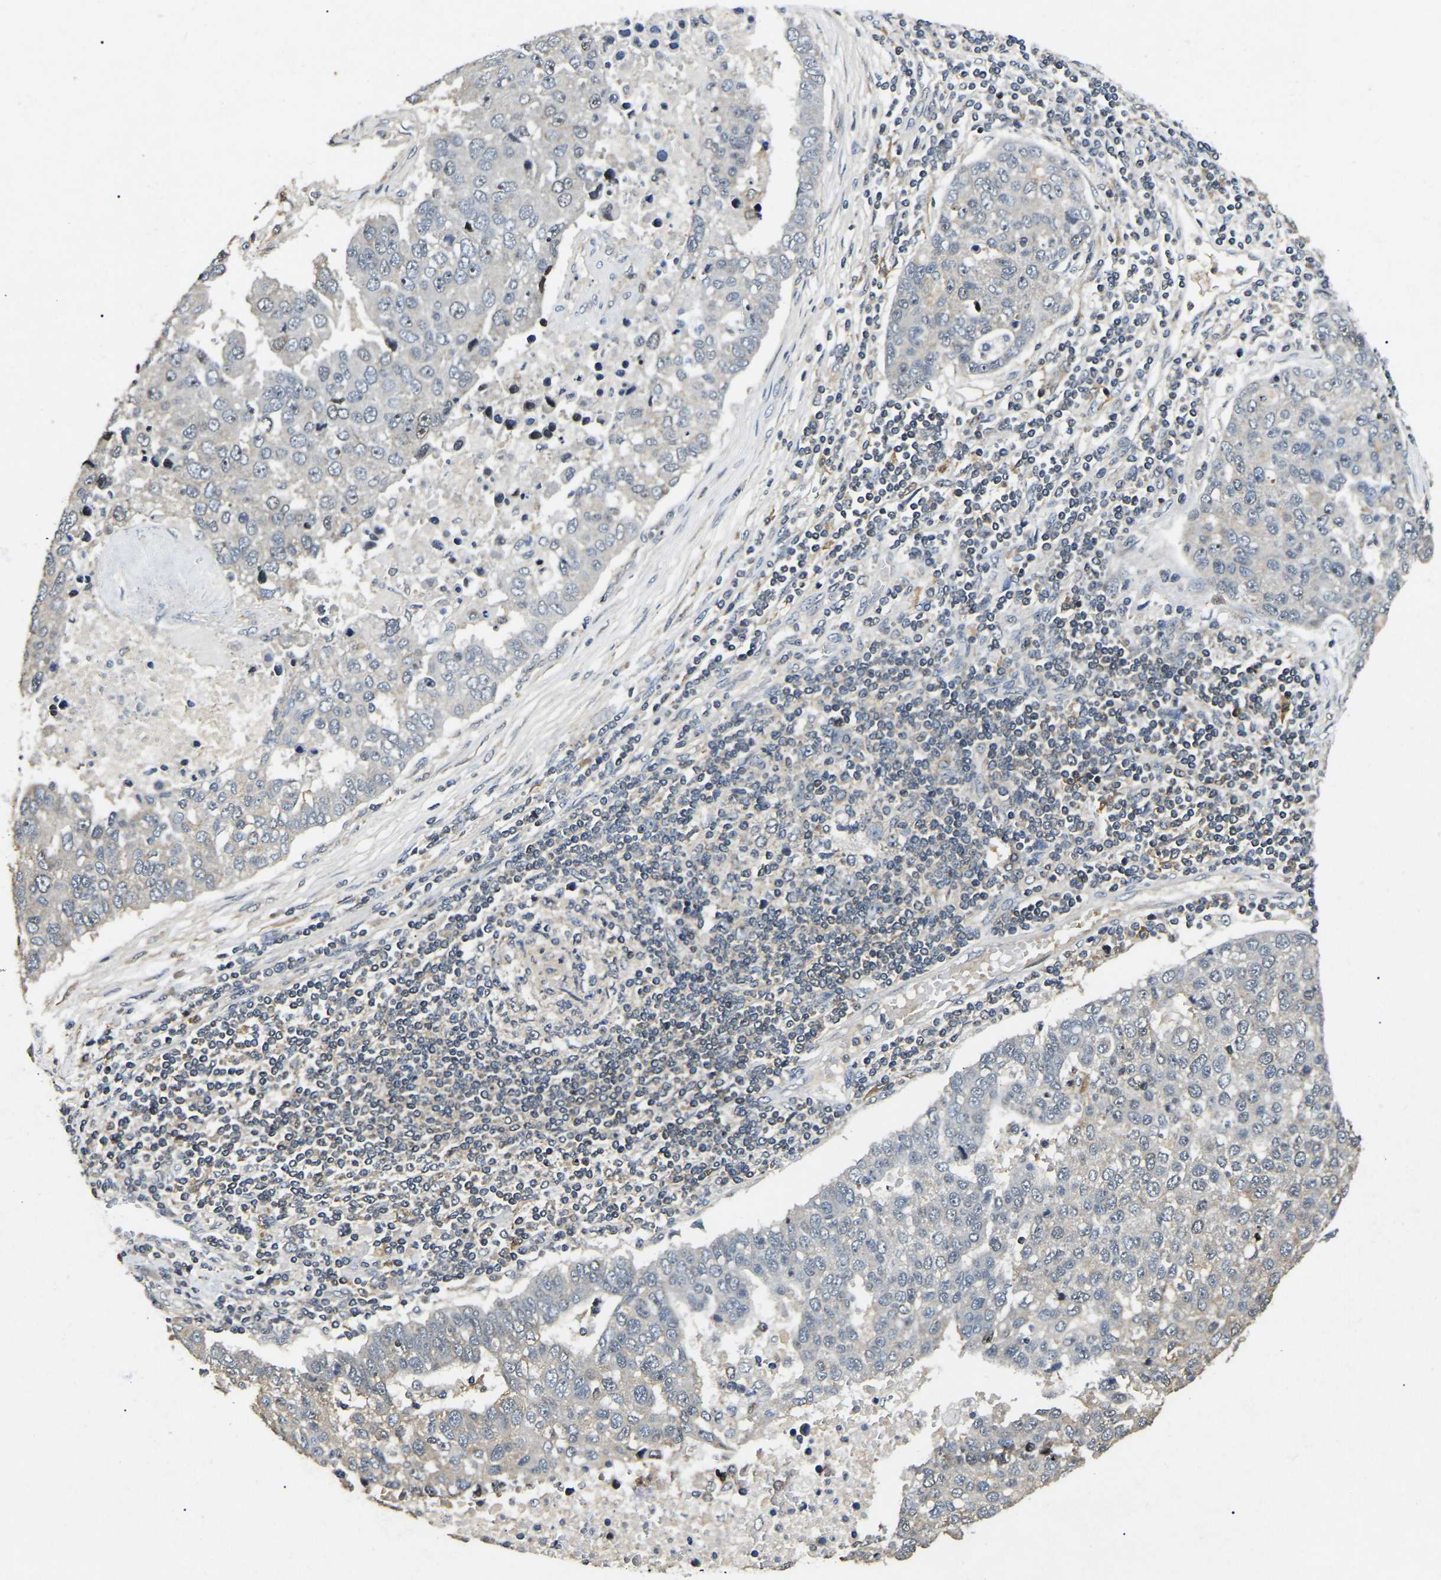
{"staining": {"intensity": "negative", "quantity": "none", "location": "none"}, "tissue": "pancreatic cancer", "cell_type": "Tumor cells", "image_type": "cancer", "snomed": [{"axis": "morphology", "description": "Adenocarcinoma, NOS"}, {"axis": "topography", "description": "Pancreas"}], "caption": "Tumor cells are negative for protein expression in human pancreatic cancer (adenocarcinoma). (Stains: DAB IHC with hematoxylin counter stain, Microscopy: brightfield microscopy at high magnification).", "gene": "RBM28", "patient": {"sex": "female", "age": 61}}